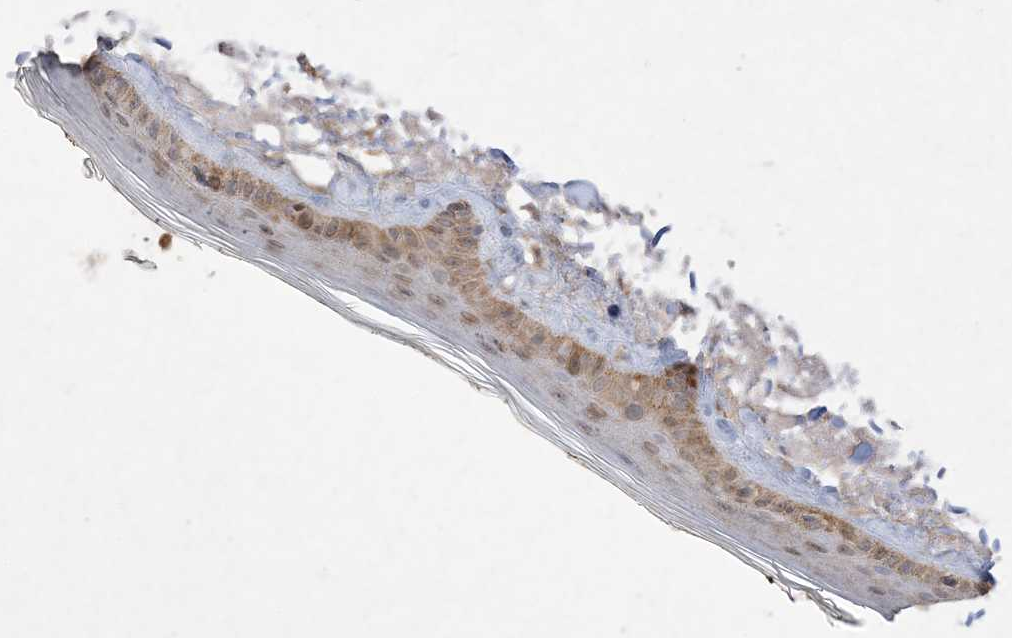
{"staining": {"intensity": "weak", "quantity": ">75%", "location": "cytoplasmic/membranous"}, "tissue": "skin", "cell_type": "Fibroblasts", "image_type": "normal", "snomed": [{"axis": "morphology", "description": "Normal tissue, NOS"}, {"axis": "topography", "description": "Skin"}, {"axis": "topography", "description": "Skeletal muscle"}], "caption": "This image demonstrates immunohistochemistry staining of benign human skin, with low weak cytoplasmic/membranous staining in about >75% of fibroblasts.", "gene": "UBE2C", "patient": {"sex": "male", "age": 83}}